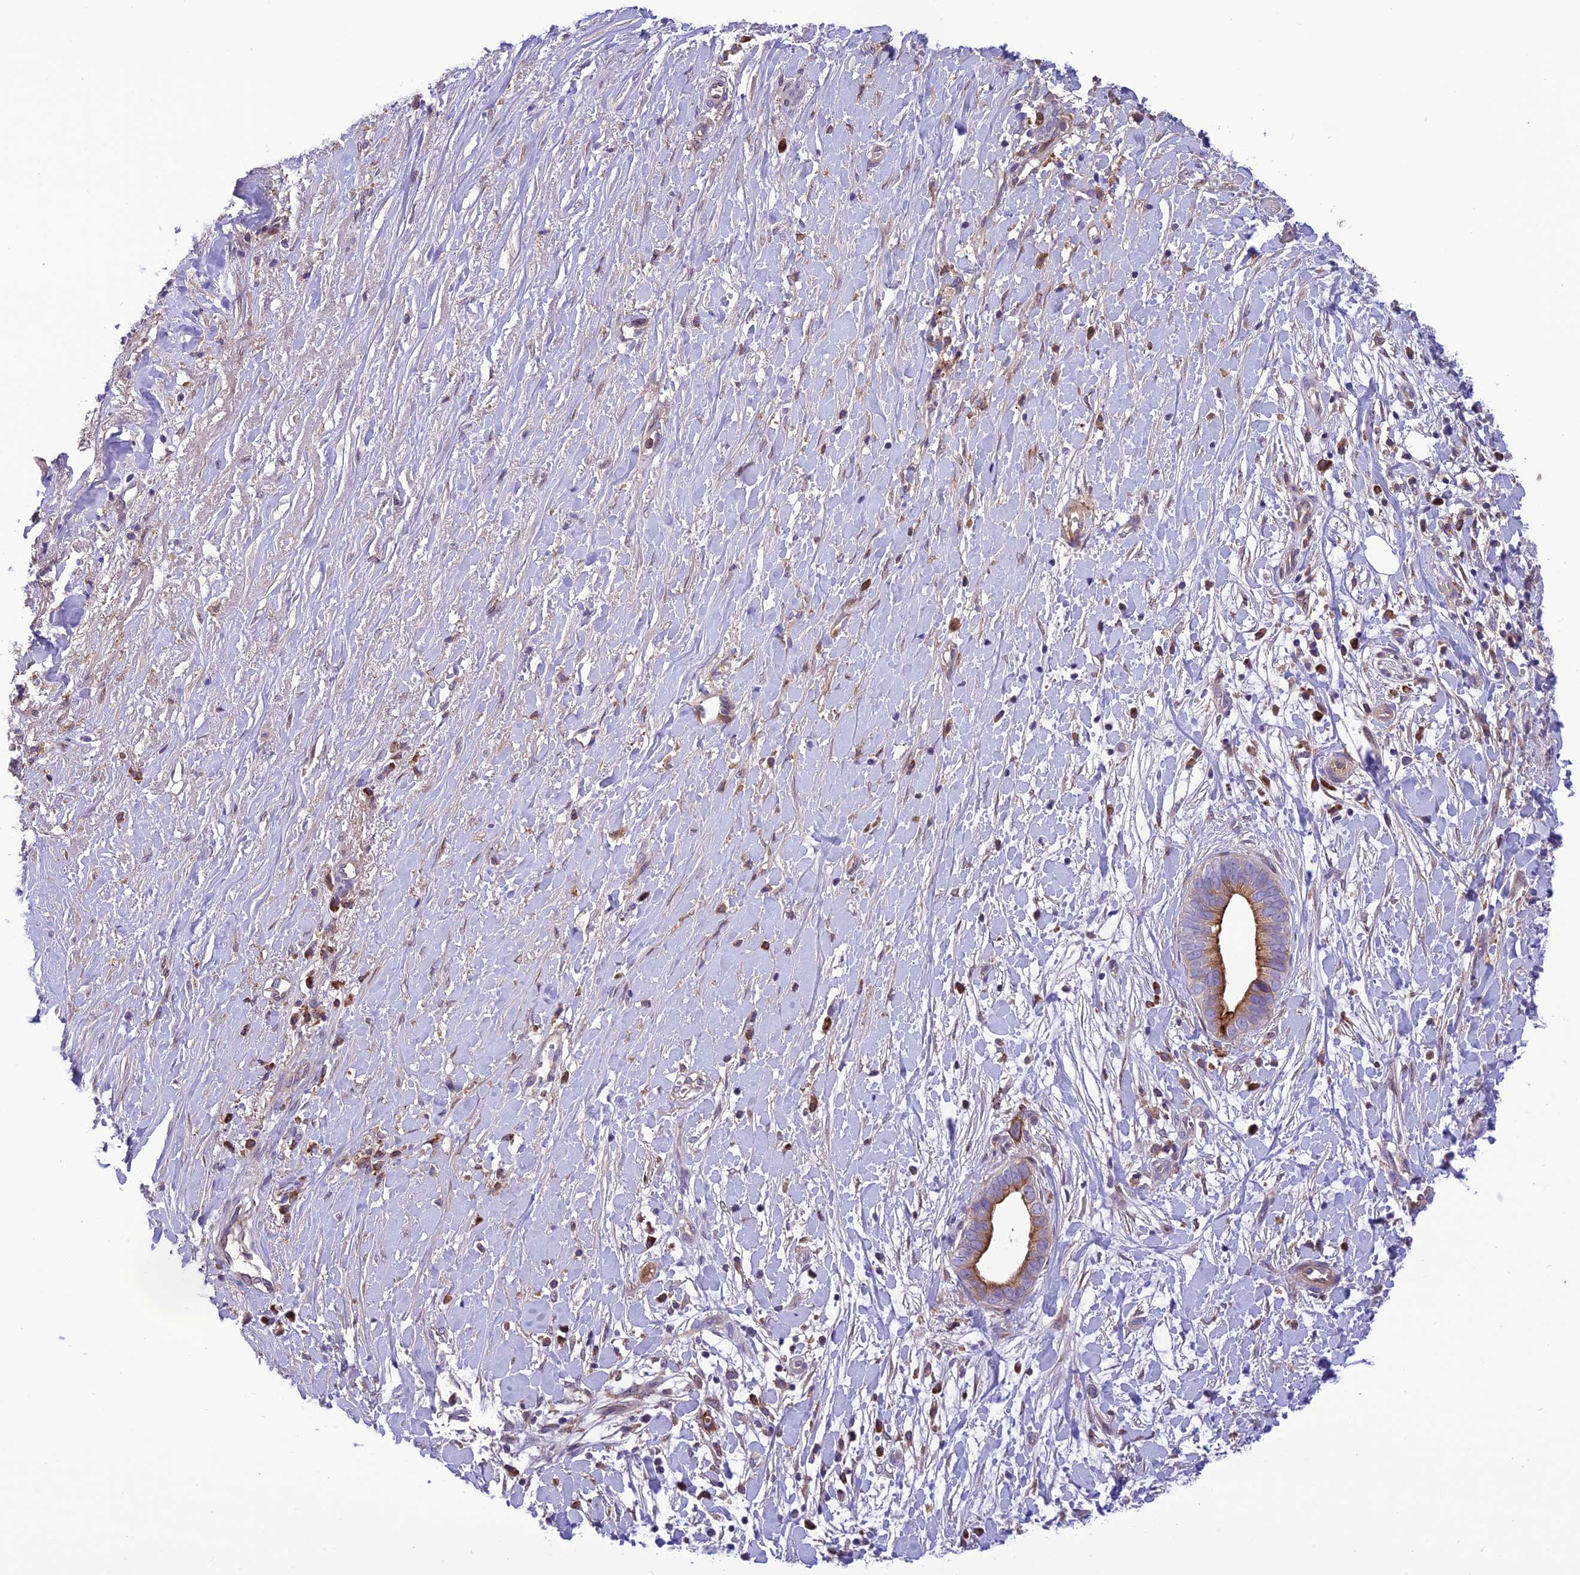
{"staining": {"intensity": "moderate", "quantity": ">75%", "location": "cytoplasmic/membranous"}, "tissue": "liver cancer", "cell_type": "Tumor cells", "image_type": "cancer", "snomed": [{"axis": "morphology", "description": "Cholangiocarcinoma"}, {"axis": "topography", "description": "Liver"}], "caption": "This photomicrograph displays liver cancer (cholangiocarcinoma) stained with IHC to label a protein in brown. The cytoplasmic/membranous of tumor cells show moderate positivity for the protein. Nuclei are counter-stained blue.", "gene": "JMY", "patient": {"sex": "female", "age": 79}}